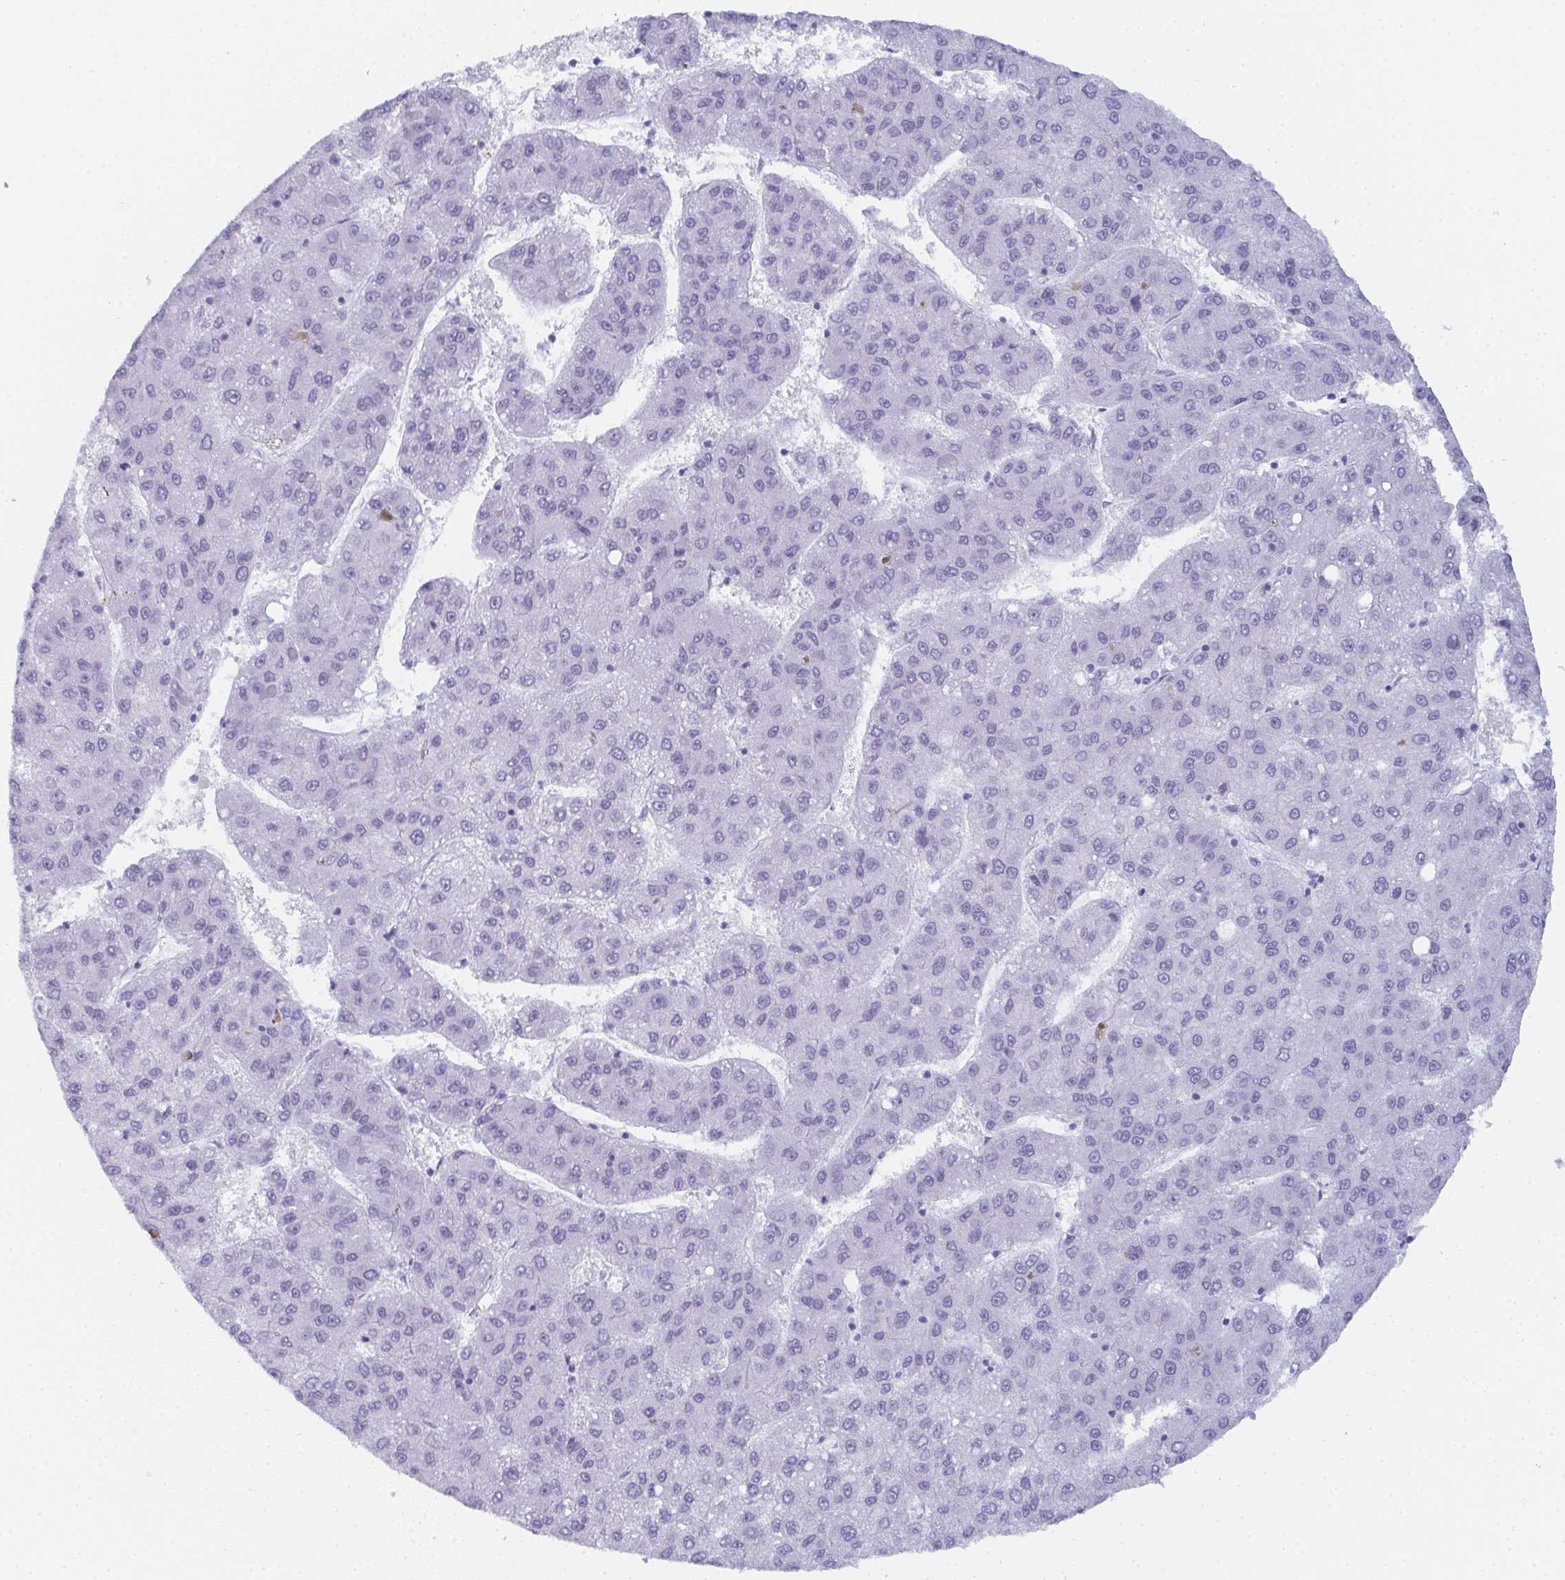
{"staining": {"intensity": "negative", "quantity": "none", "location": "none"}, "tissue": "liver cancer", "cell_type": "Tumor cells", "image_type": "cancer", "snomed": [{"axis": "morphology", "description": "Carcinoma, Hepatocellular, NOS"}, {"axis": "topography", "description": "Liver"}], "caption": "There is no significant positivity in tumor cells of hepatocellular carcinoma (liver). (Brightfield microscopy of DAB immunohistochemistry at high magnification).", "gene": "PYCR3", "patient": {"sex": "female", "age": 82}}